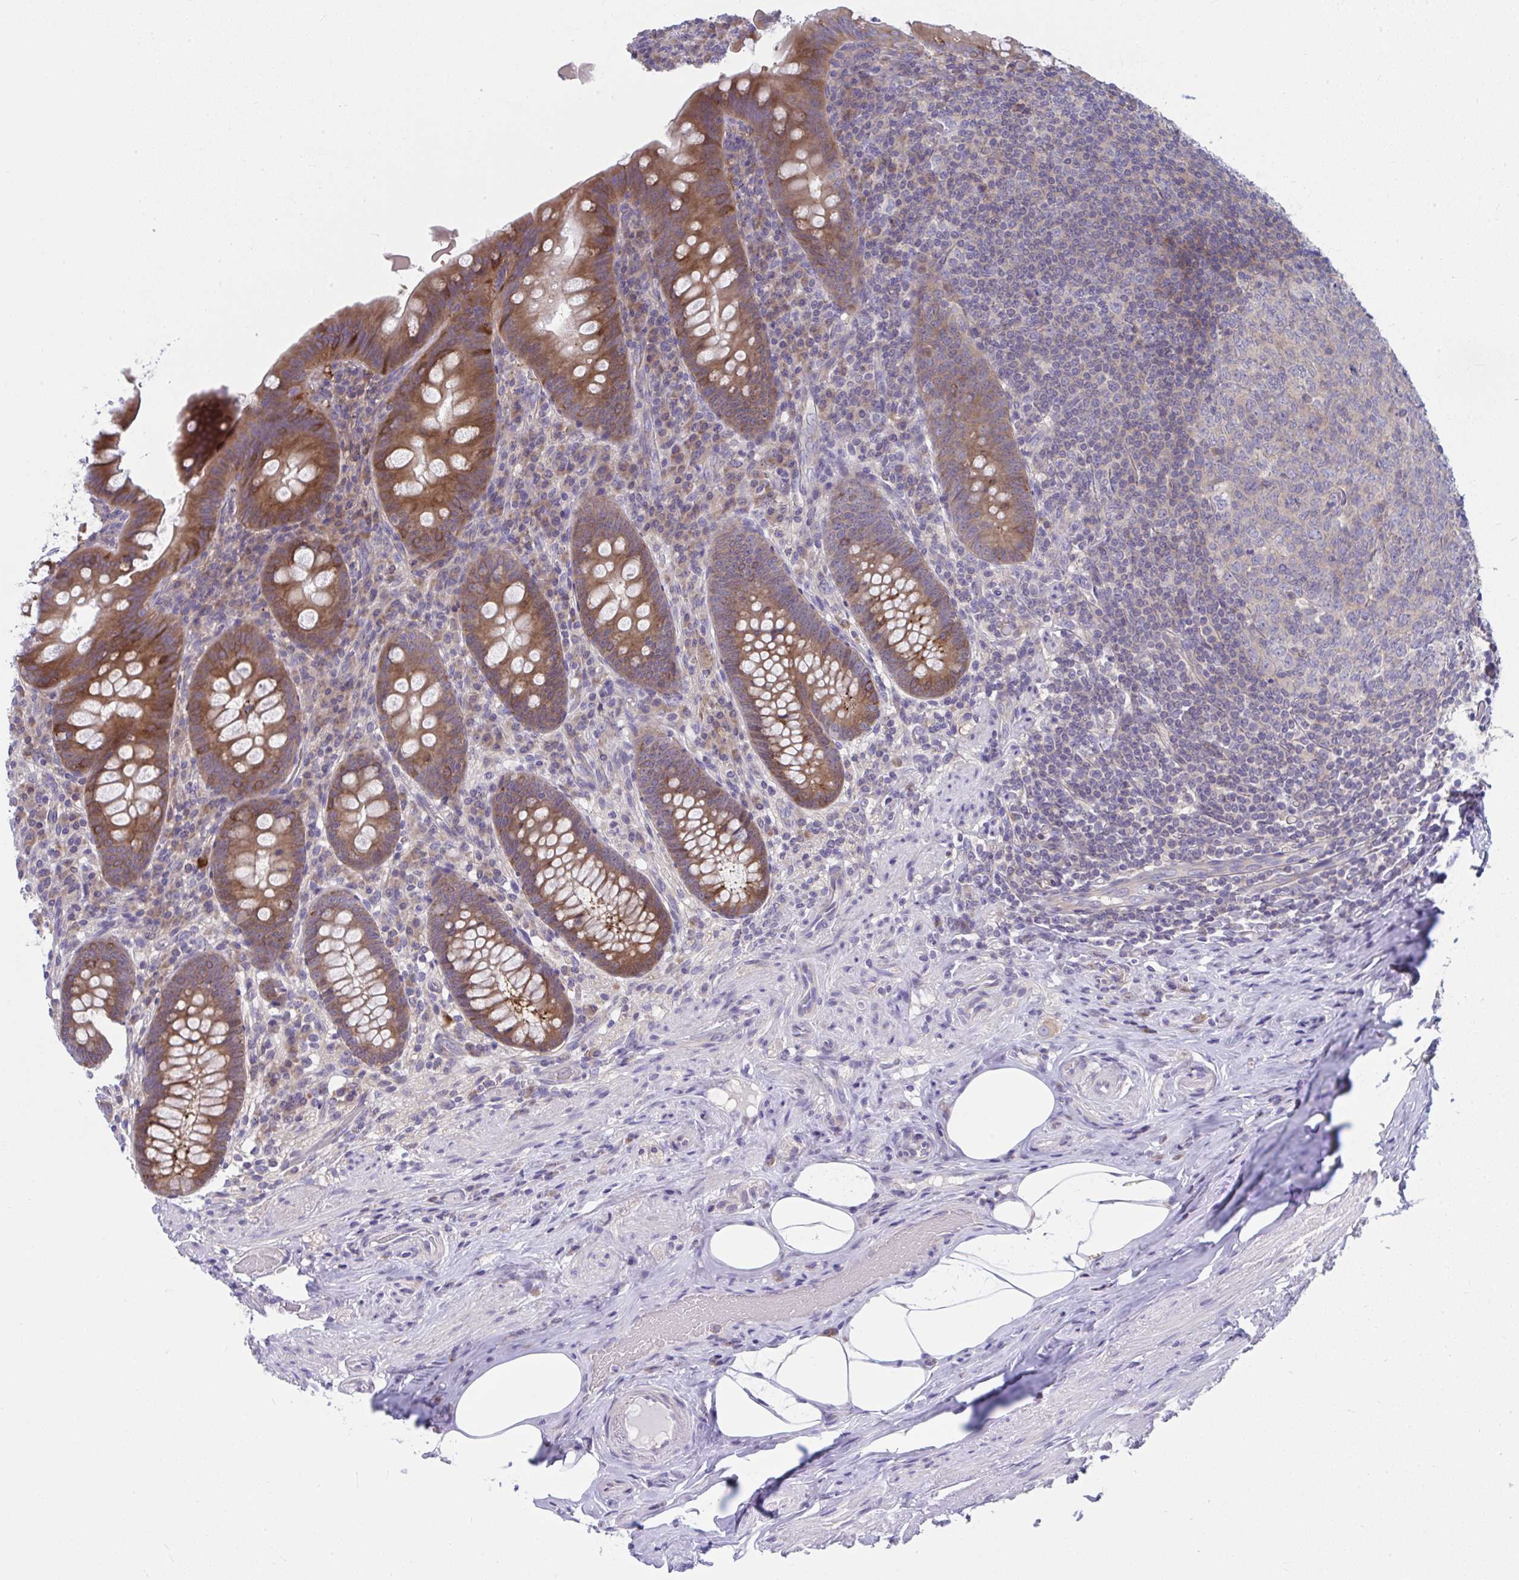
{"staining": {"intensity": "moderate", "quantity": ">75%", "location": "cytoplasmic/membranous"}, "tissue": "appendix", "cell_type": "Glandular cells", "image_type": "normal", "snomed": [{"axis": "morphology", "description": "Normal tissue, NOS"}, {"axis": "topography", "description": "Appendix"}], "caption": "This image demonstrates IHC staining of benign human appendix, with medium moderate cytoplasmic/membranous positivity in about >75% of glandular cells.", "gene": "PCDHB7", "patient": {"sex": "male", "age": 71}}